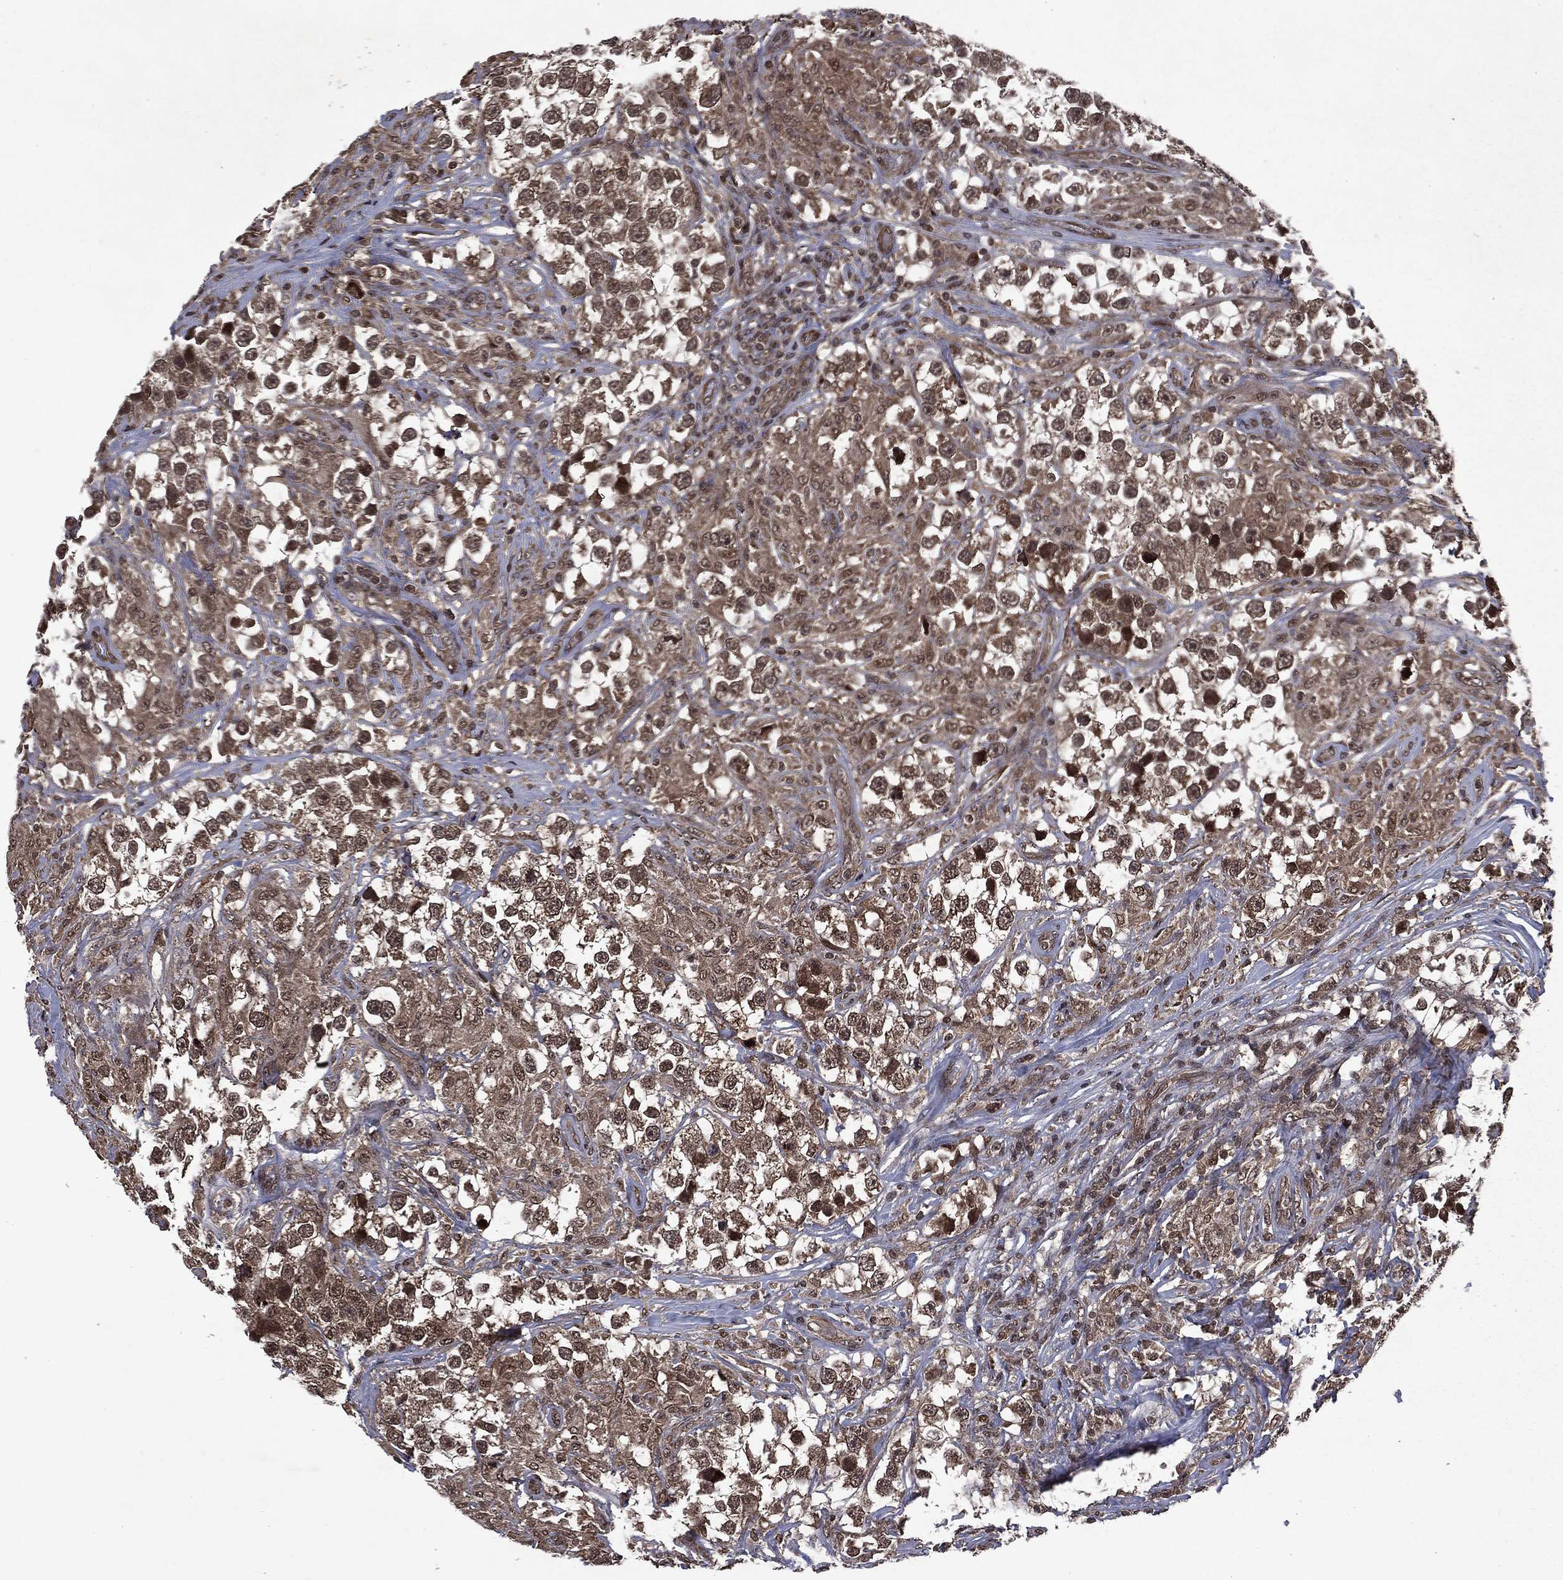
{"staining": {"intensity": "moderate", "quantity": ">75%", "location": "cytoplasmic/membranous,nuclear"}, "tissue": "testis cancer", "cell_type": "Tumor cells", "image_type": "cancer", "snomed": [{"axis": "morphology", "description": "Seminoma, NOS"}, {"axis": "topography", "description": "Testis"}], "caption": "Immunohistochemistry (IHC) of human testis cancer (seminoma) reveals medium levels of moderate cytoplasmic/membranous and nuclear staining in about >75% of tumor cells.", "gene": "STAU2", "patient": {"sex": "male", "age": 46}}